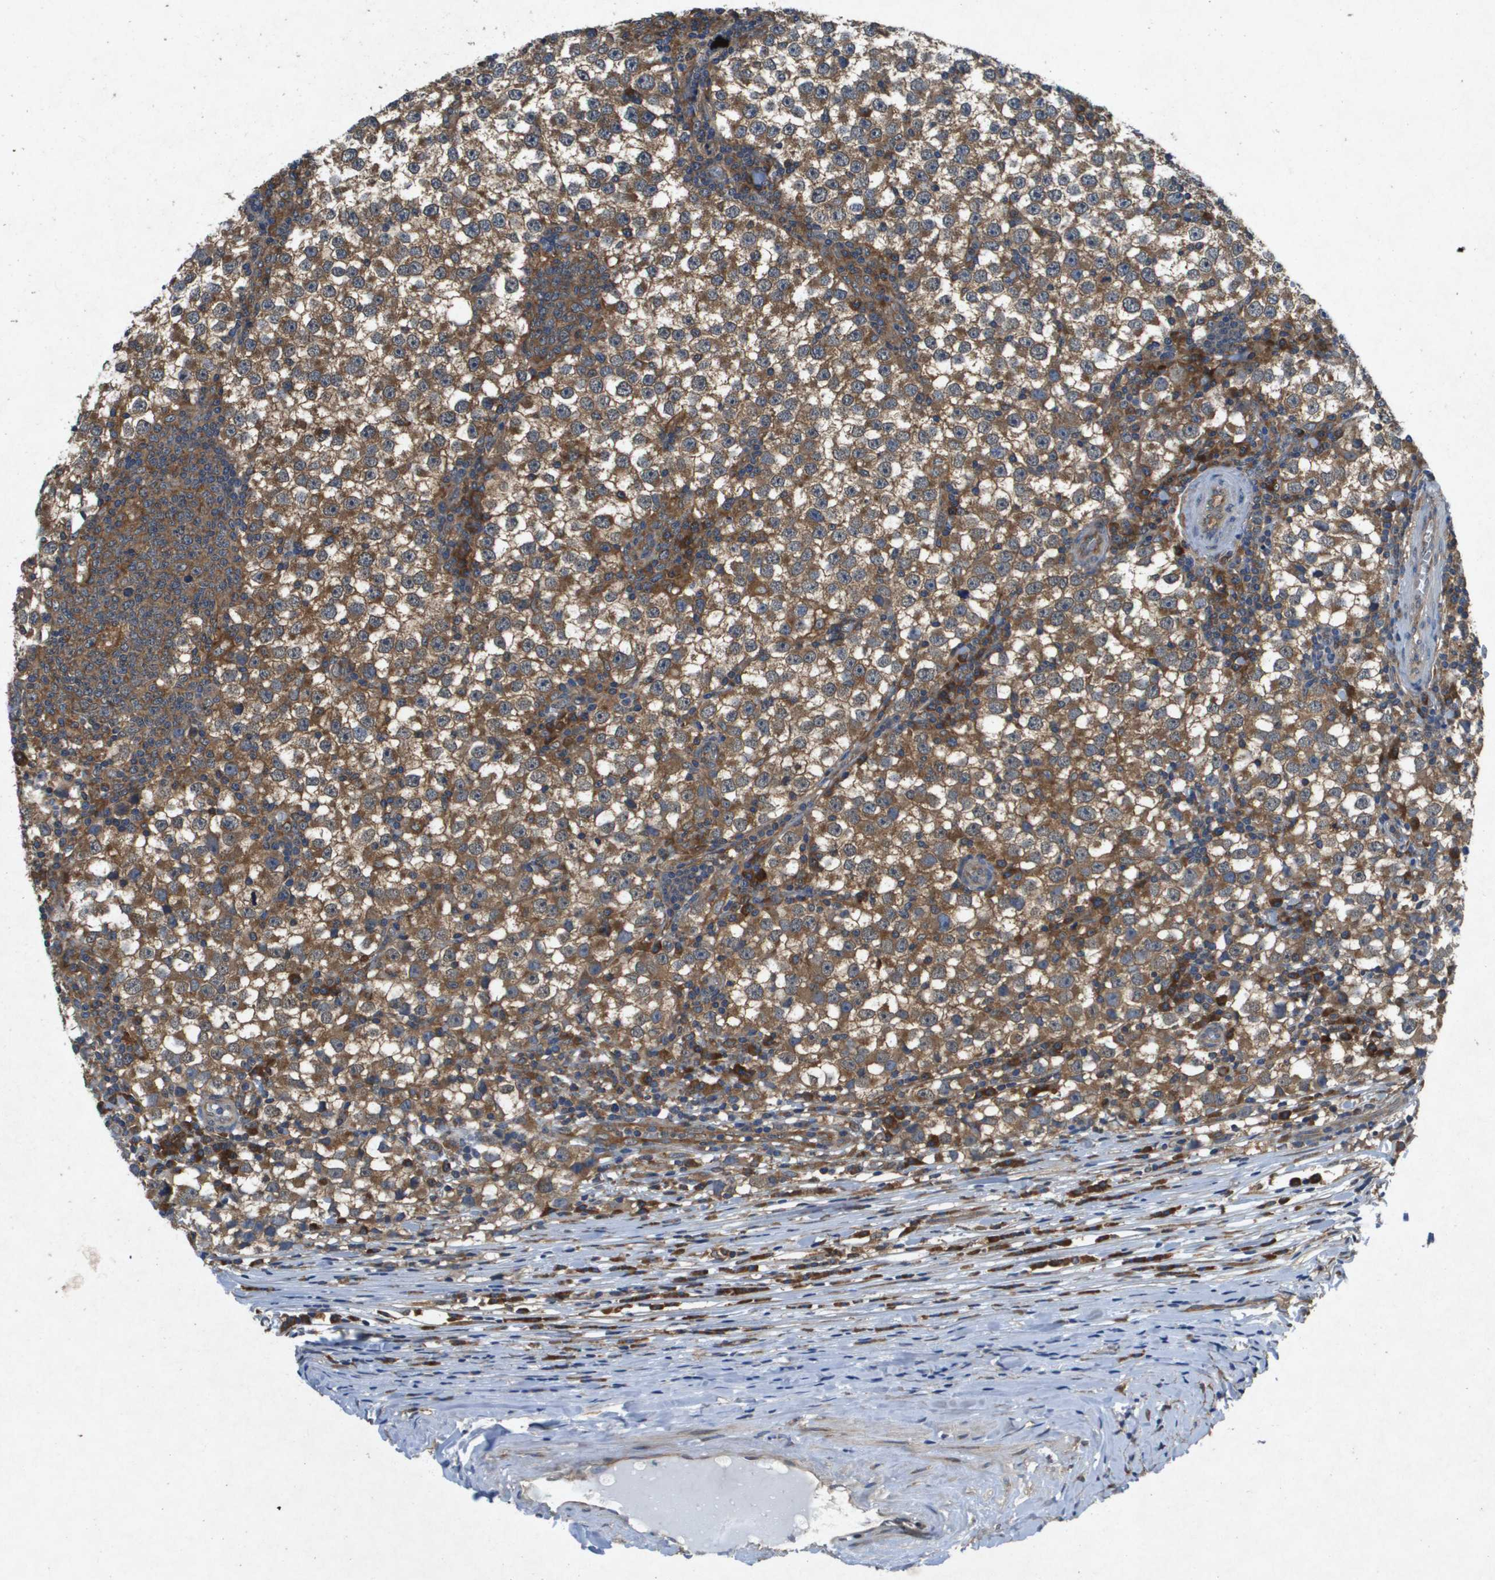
{"staining": {"intensity": "moderate", "quantity": "25%-75%", "location": "cytoplasmic/membranous"}, "tissue": "testis cancer", "cell_type": "Tumor cells", "image_type": "cancer", "snomed": [{"axis": "morphology", "description": "Seminoma, NOS"}, {"axis": "topography", "description": "Testis"}], "caption": "Moderate cytoplasmic/membranous protein positivity is seen in approximately 25%-75% of tumor cells in testis cancer (seminoma).", "gene": "PTPRT", "patient": {"sex": "male", "age": 65}}